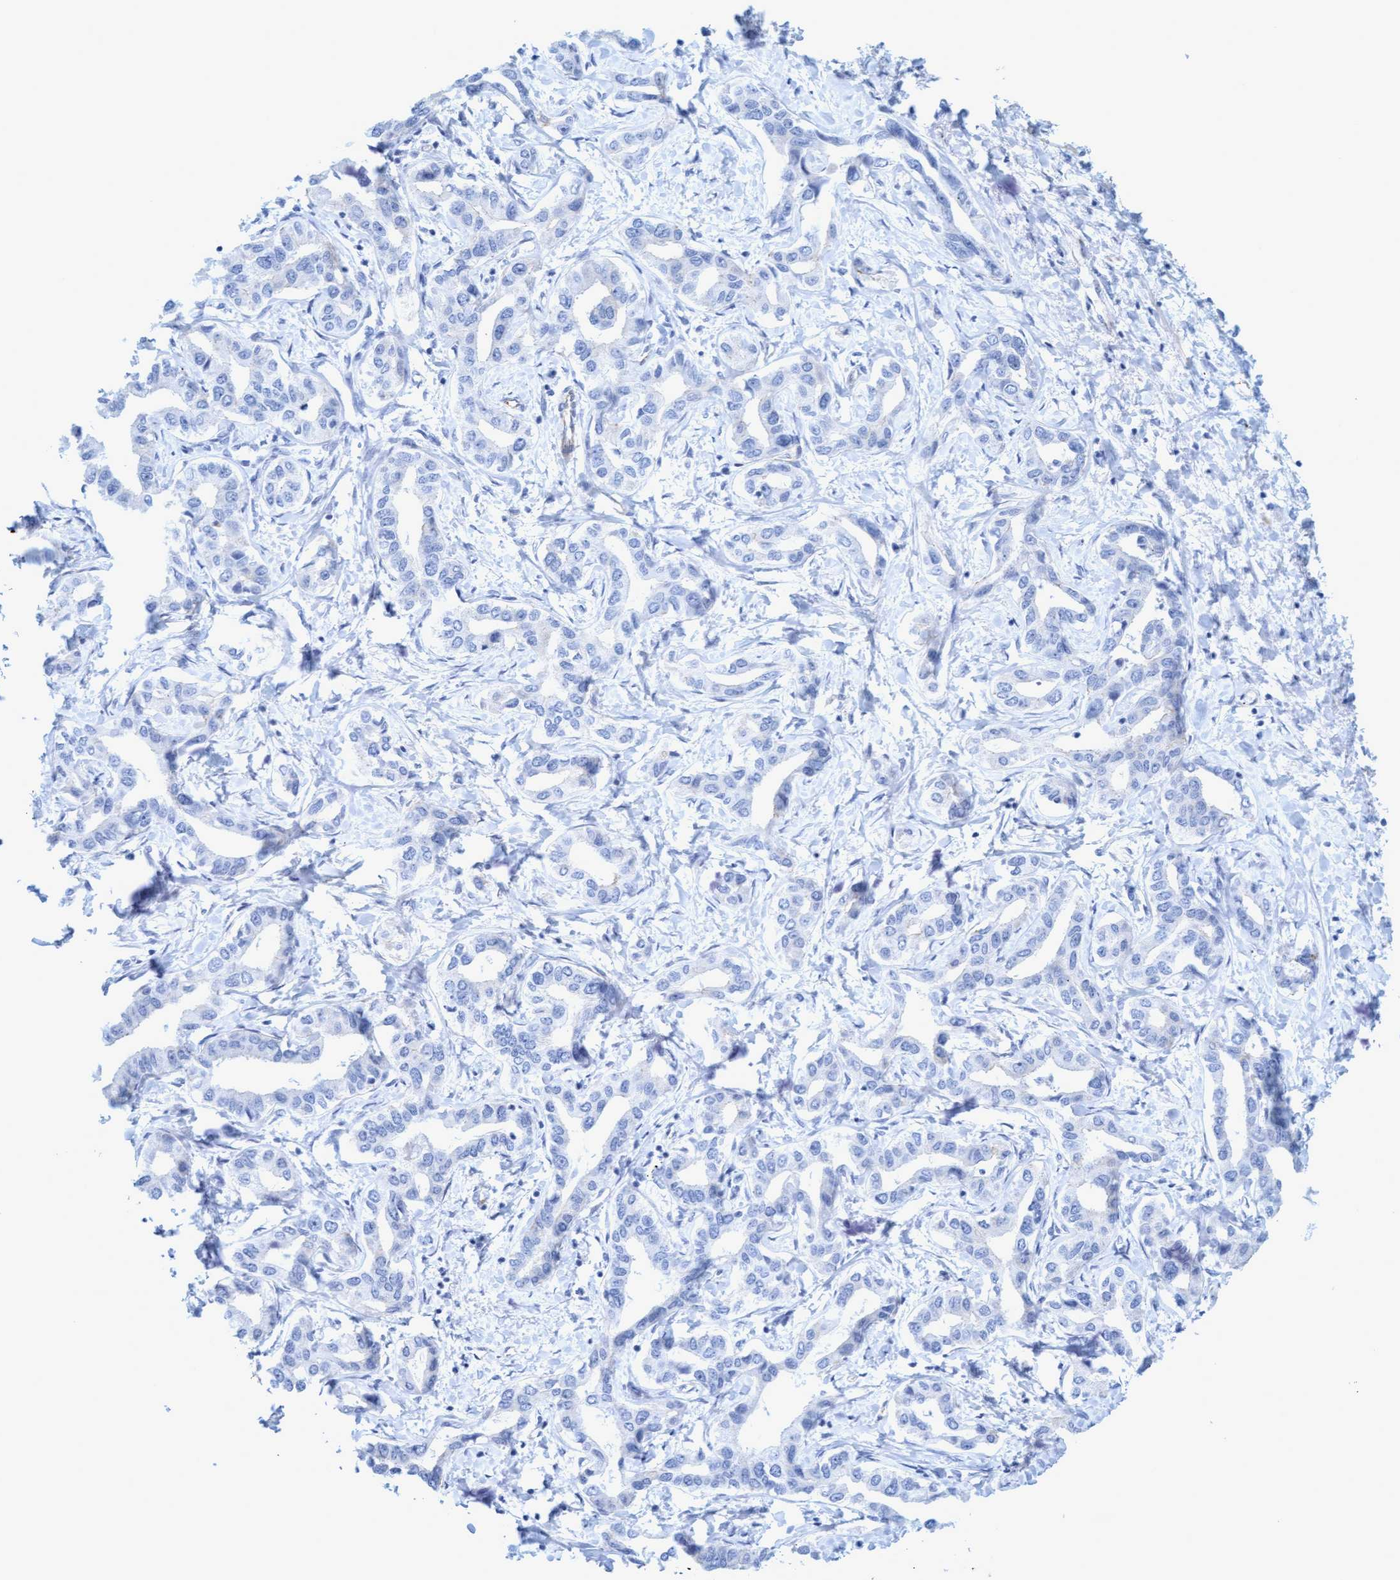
{"staining": {"intensity": "negative", "quantity": "none", "location": "none"}, "tissue": "liver cancer", "cell_type": "Tumor cells", "image_type": "cancer", "snomed": [{"axis": "morphology", "description": "Cholangiocarcinoma"}, {"axis": "topography", "description": "Liver"}], "caption": "Cholangiocarcinoma (liver) was stained to show a protein in brown. There is no significant positivity in tumor cells.", "gene": "MTFR1", "patient": {"sex": "male", "age": 59}}